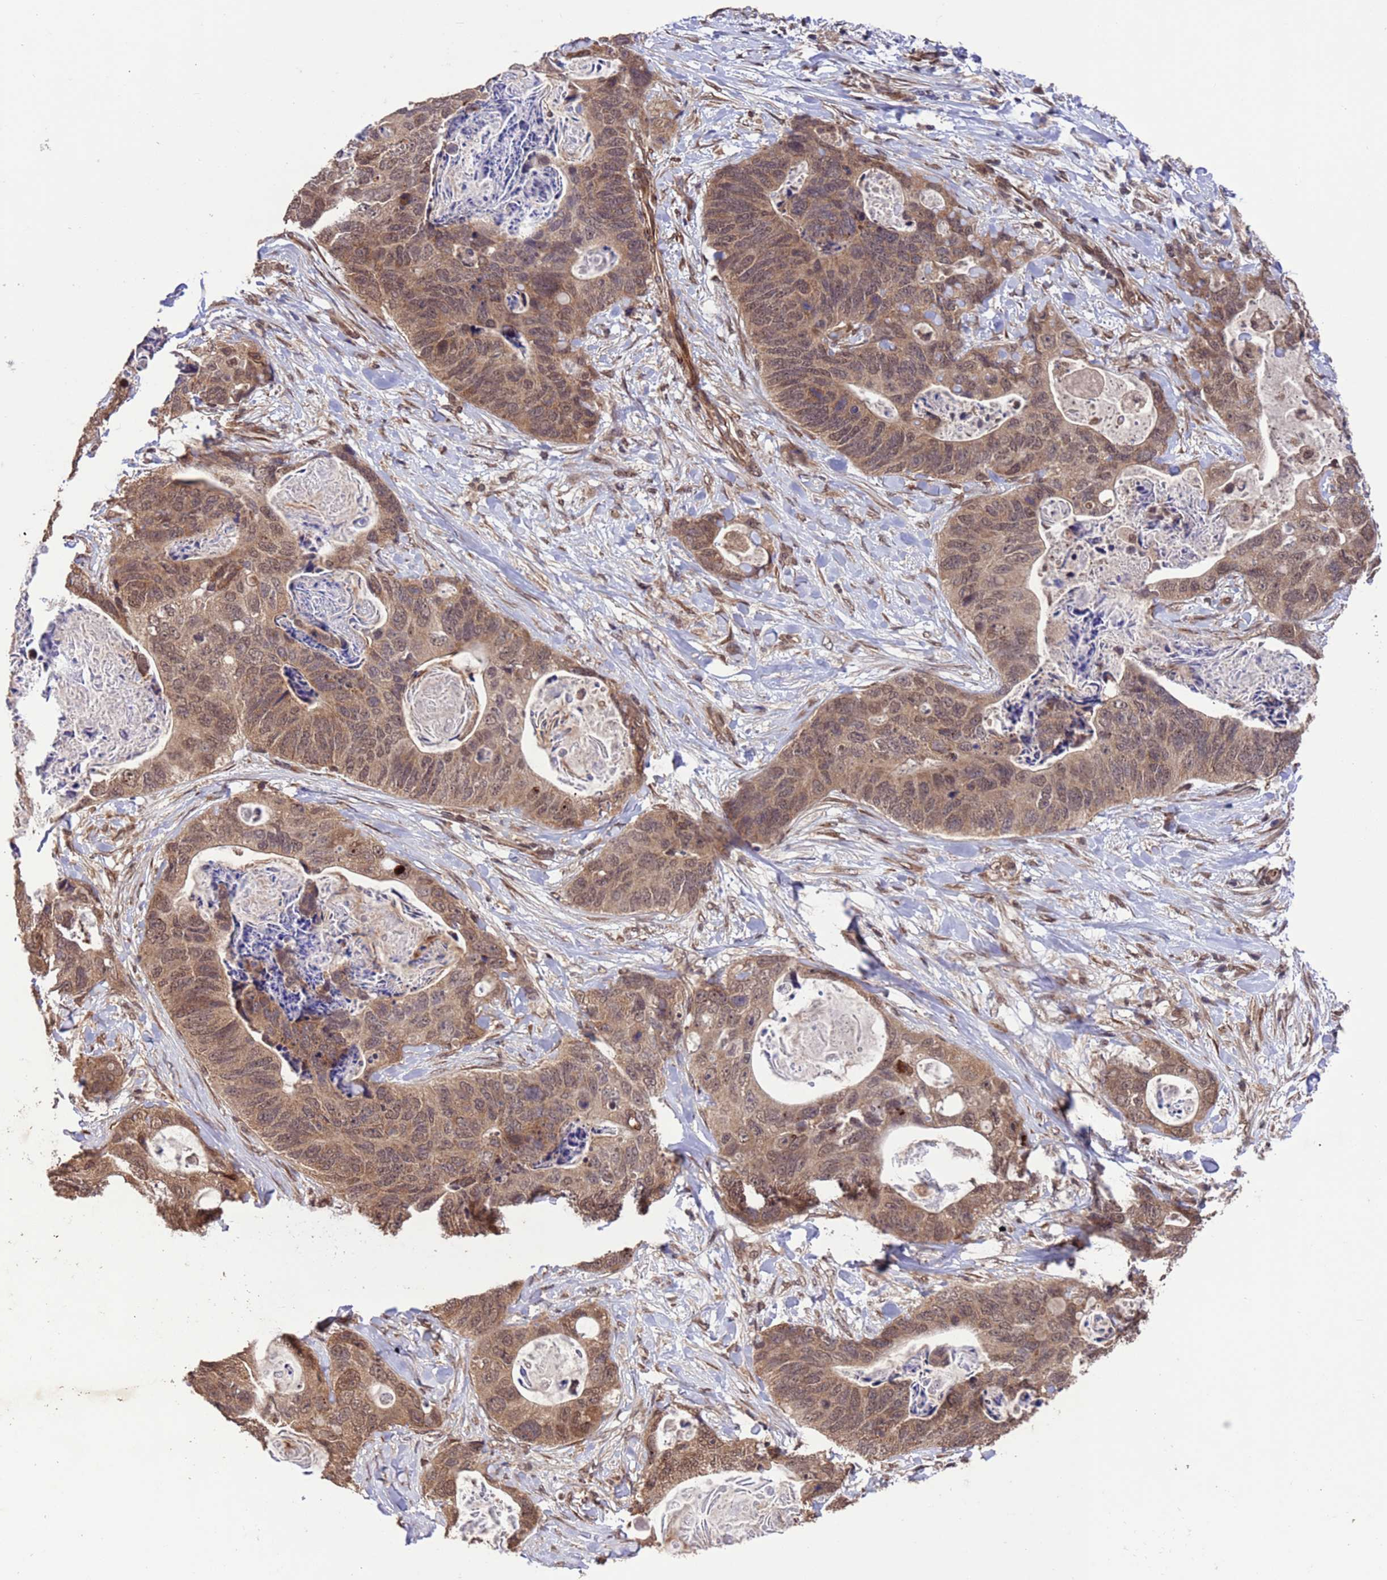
{"staining": {"intensity": "moderate", "quantity": ">75%", "location": "cytoplasmic/membranous,nuclear"}, "tissue": "stomach cancer", "cell_type": "Tumor cells", "image_type": "cancer", "snomed": [{"axis": "morphology", "description": "Adenocarcinoma, NOS"}, {"axis": "topography", "description": "Stomach"}], "caption": "Brown immunohistochemical staining in stomach adenocarcinoma shows moderate cytoplasmic/membranous and nuclear positivity in approximately >75% of tumor cells. (DAB = brown stain, brightfield microscopy at high magnification).", "gene": "VSTM4", "patient": {"sex": "female", "age": 89}}